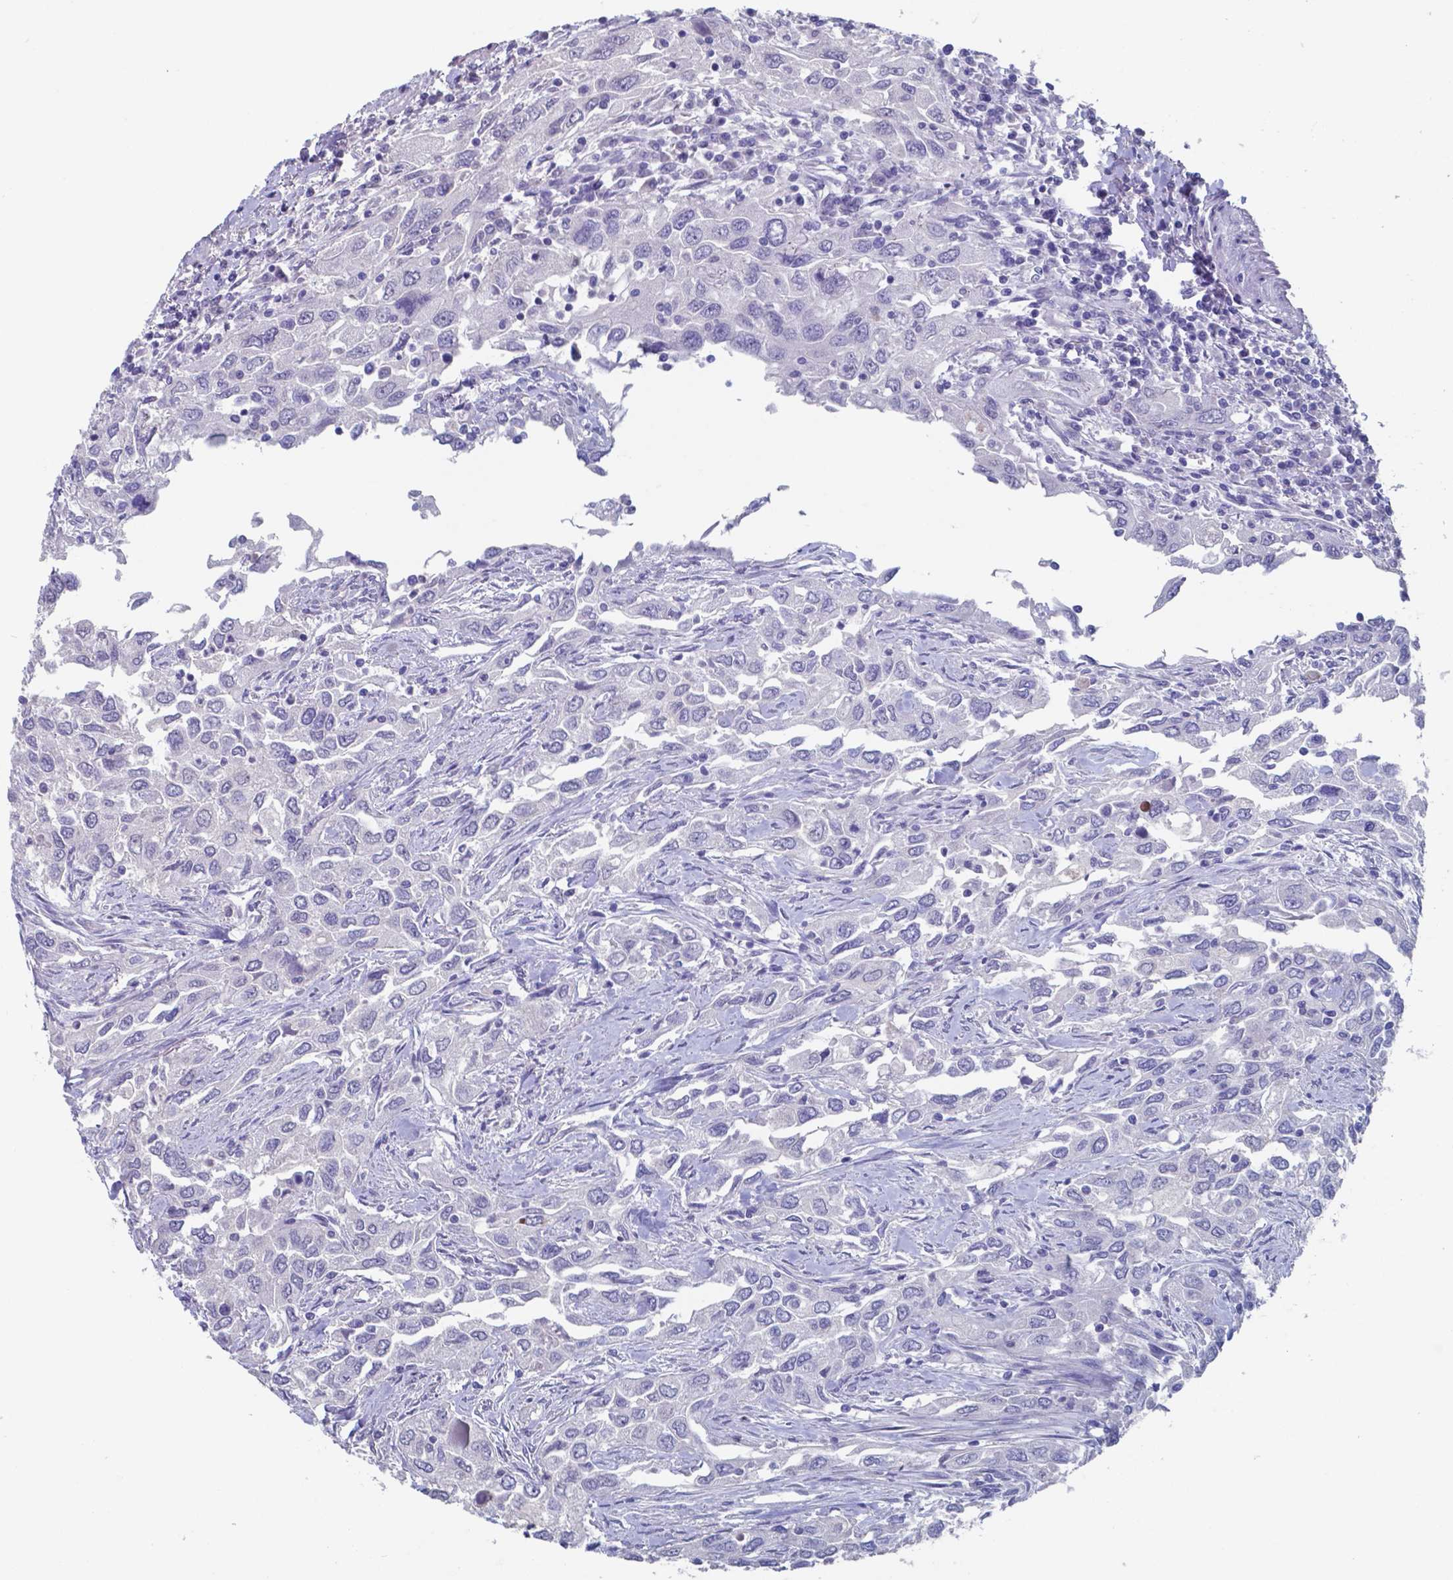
{"staining": {"intensity": "negative", "quantity": "none", "location": "none"}, "tissue": "urothelial cancer", "cell_type": "Tumor cells", "image_type": "cancer", "snomed": [{"axis": "morphology", "description": "Urothelial carcinoma, High grade"}, {"axis": "topography", "description": "Urinary bladder"}], "caption": "A high-resolution micrograph shows IHC staining of urothelial cancer, which displays no significant positivity in tumor cells. Nuclei are stained in blue.", "gene": "TTR", "patient": {"sex": "male", "age": 76}}